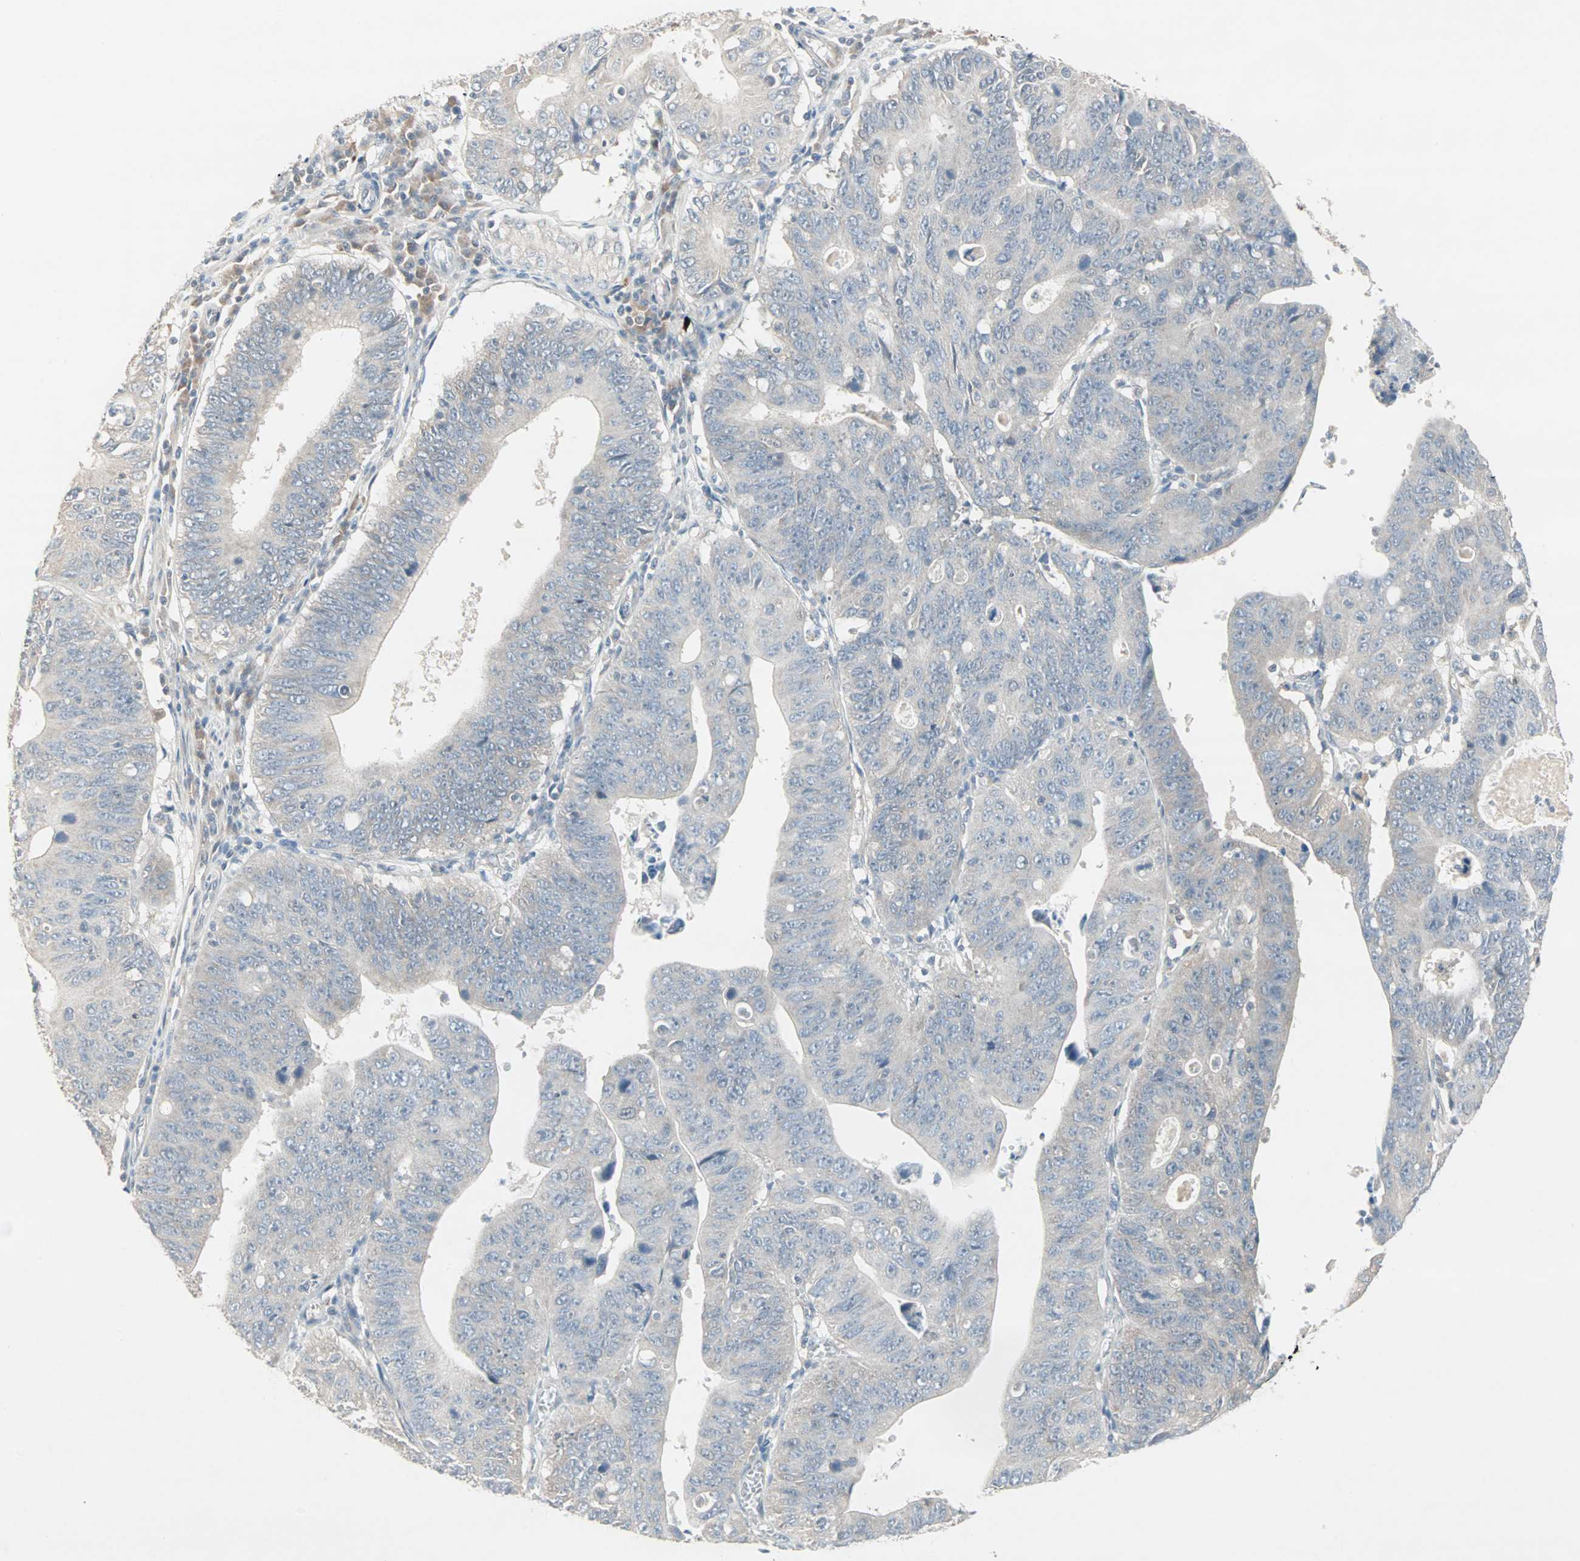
{"staining": {"intensity": "negative", "quantity": "none", "location": "none"}, "tissue": "stomach cancer", "cell_type": "Tumor cells", "image_type": "cancer", "snomed": [{"axis": "morphology", "description": "Adenocarcinoma, NOS"}, {"axis": "topography", "description": "Stomach"}], "caption": "This is a micrograph of immunohistochemistry (IHC) staining of stomach adenocarcinoma, which shows no positivity in tumor cells.", "gene": "JMJD7-PLA2G4B", "patient": {"sex": "male", "age": 59}}